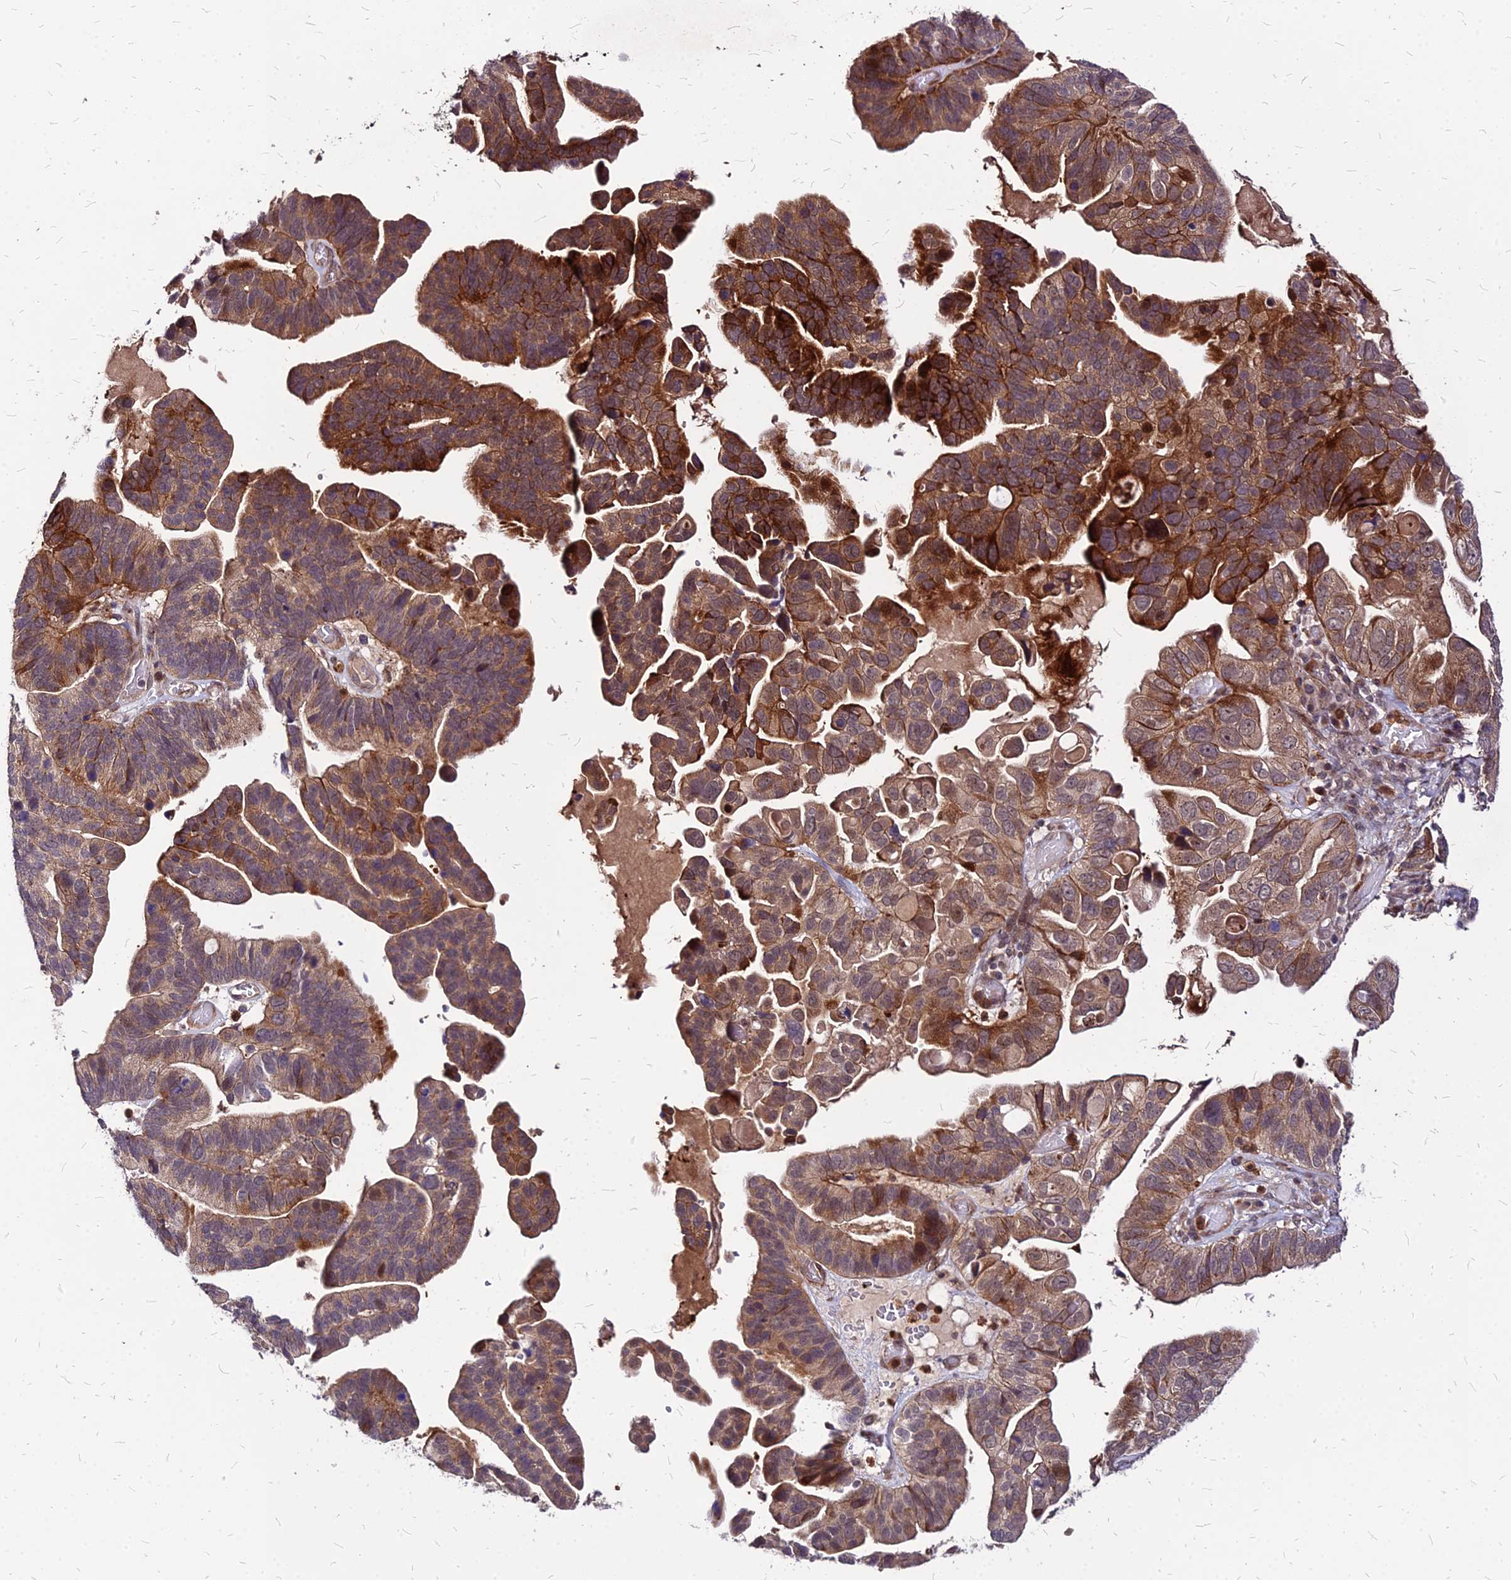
{"staining": {"intensity": "moderate", "quantity": ">75%", "location": "cytoplasmic/membranous"}, "tissue": "ovarian cancer", "cell_type": "Tumor cells", "image_type": "cancer", "snomed": [{"axis": "morphology", "description": "Cystadenocarcinoma, serous, NOS"}, {"axis": "topography", "description": "Ovary"}], "caption": "Human ovarian cancer stained with a protein marker exhibits moderate staining in tumor cells.", "gene": "APBA3", "patient": {"sex": "female", "age": 56}}